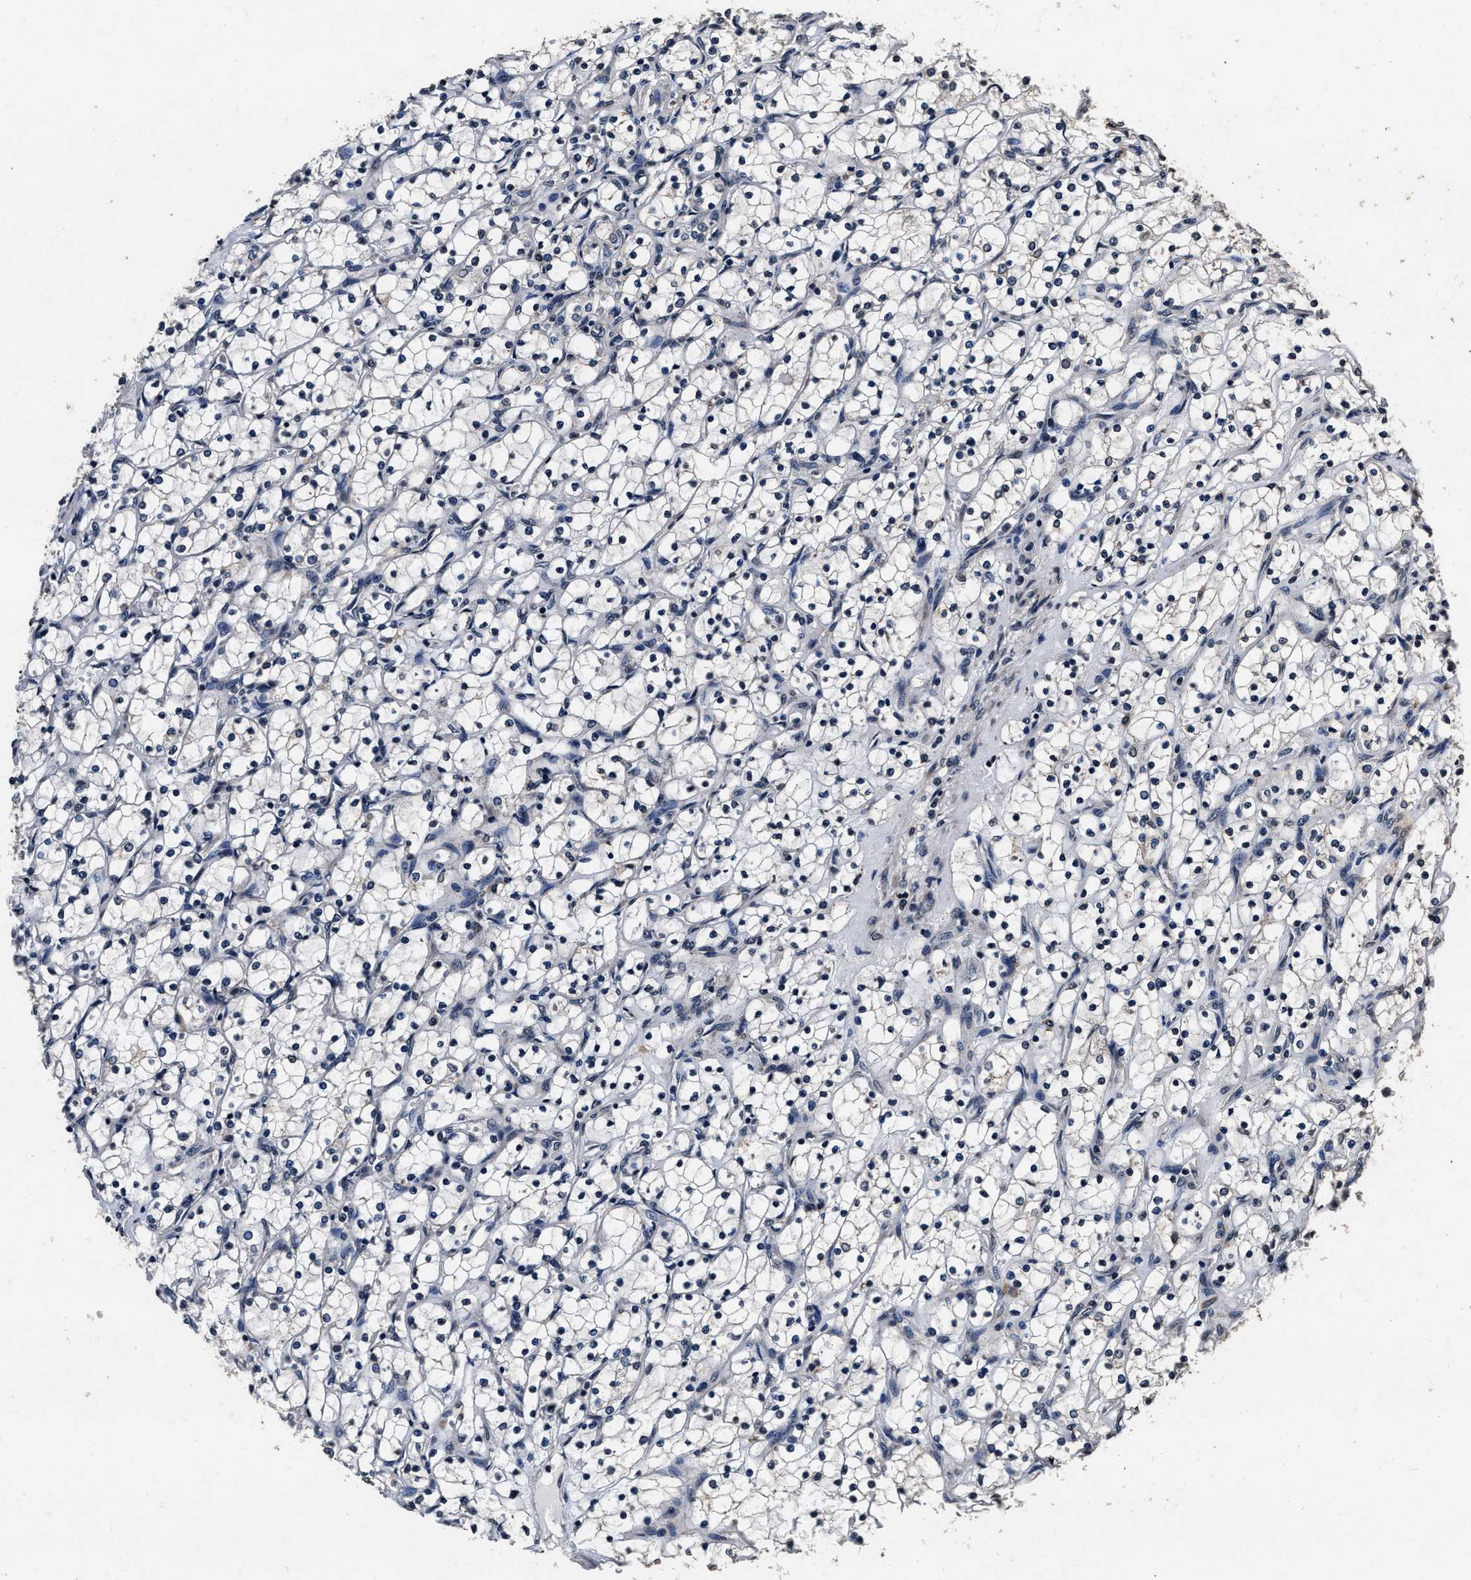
{"staining": {"intensity": "negative", "quantity": "none", "location": "none"}, "tissue": "renal cancer", "cell_type": "Tumor cells", "image_type": "cancer", "snomed": [{"axis": "morphology", "description": "Adenocarcinoma, NOS"}, {"axis": "topography", "description": "Kidney"}], "caption": "Histopathology image shows no significant protein positivity in tumor cells of renal cancer.", "gene": "CSTF1", "patient": {"sex": "female", "age": 69}}